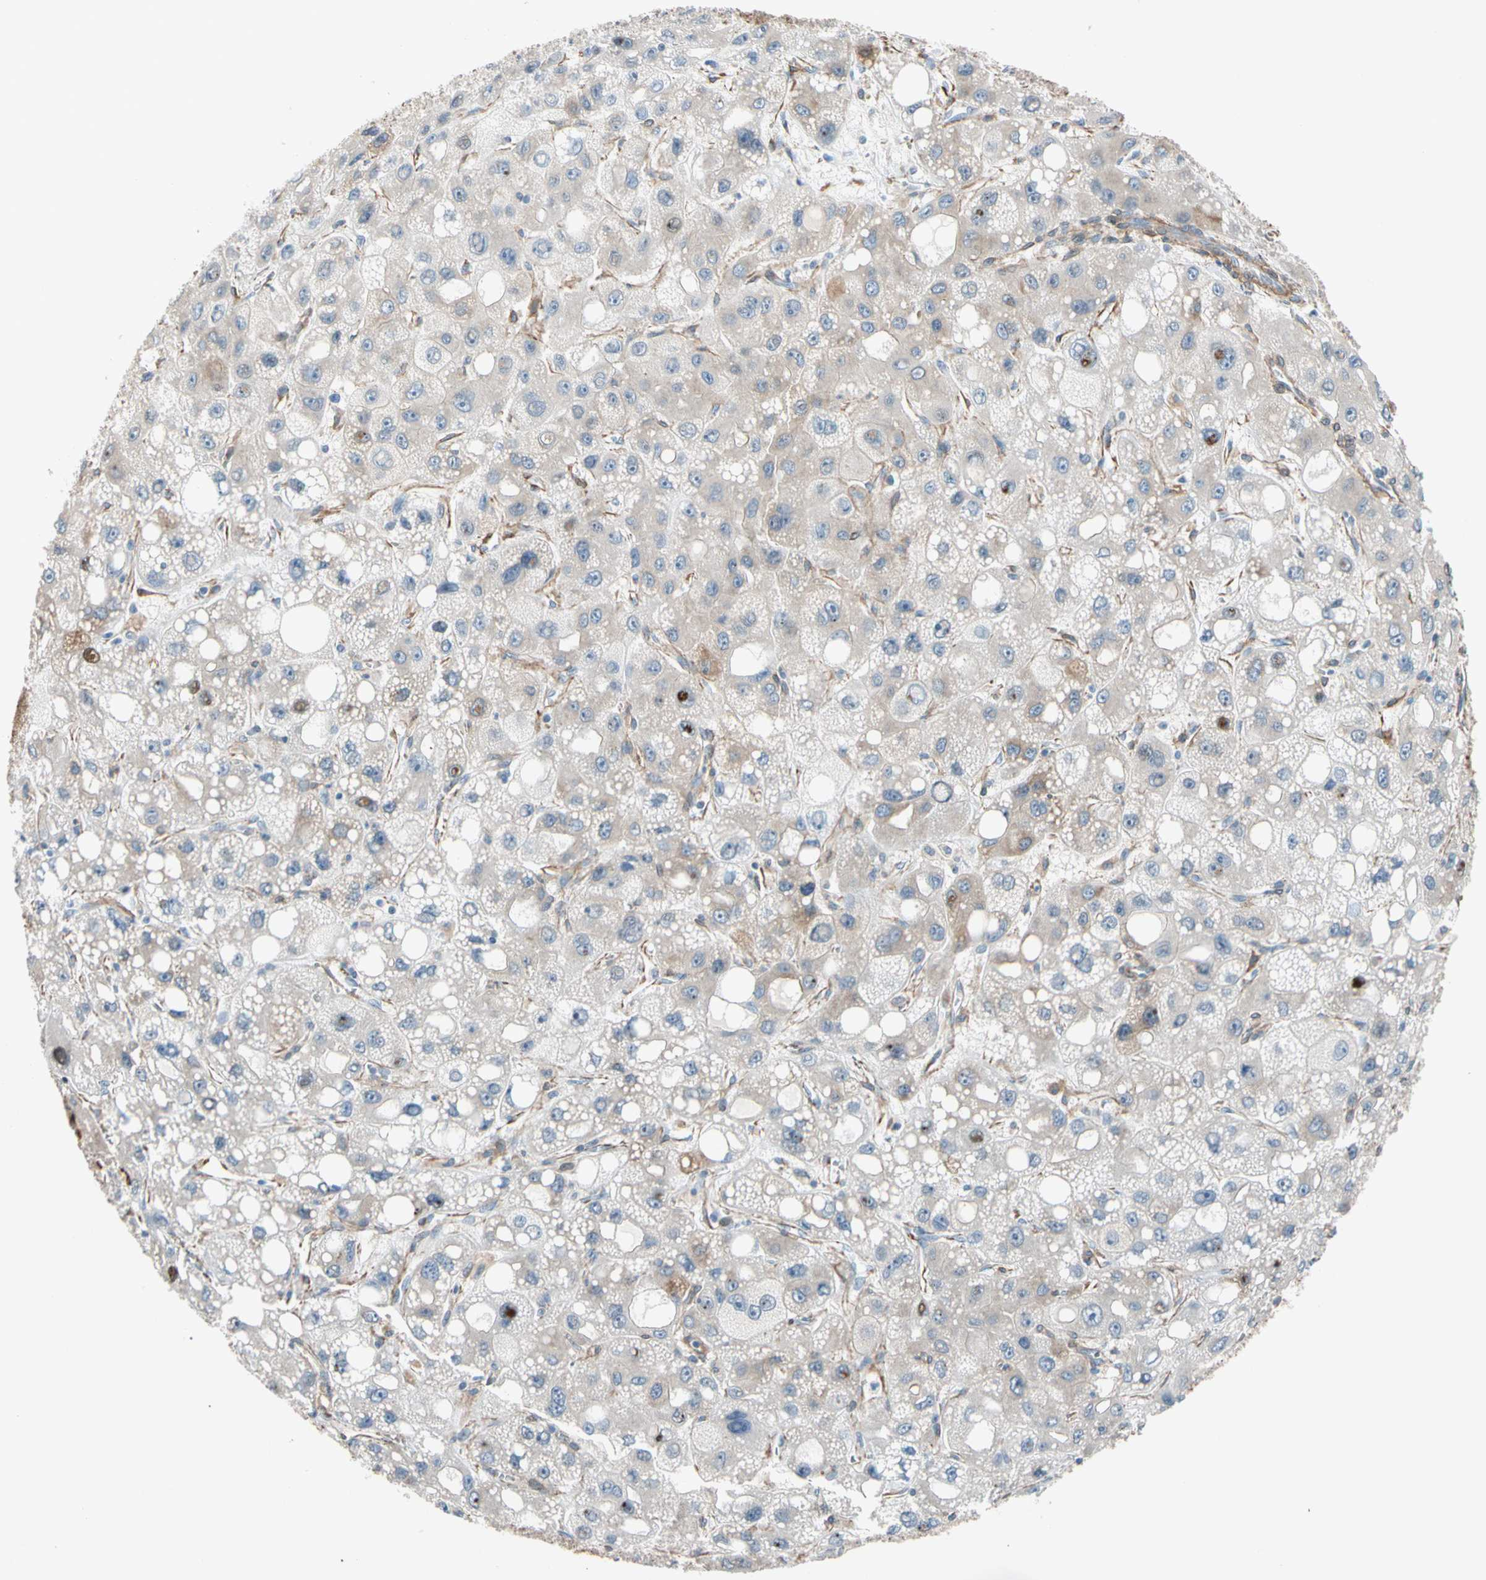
{"staining": {"intensity": "weak", "quantity": "<25%", "location": "cytoplasmic/membranous"}, "tissue": "liver cancer", "cell_type": "Tumor cells", "image_type": "cancer", "snomed": [{"axis": "morphology", "description": "Carcinoma, Hepatocellular, NOS"}, {"axis": "topography", "description": "Liver"}], "caption": "A high-resolution photomicrograph shows immunohistochemistry (IHC) staining of liver hepatocellular carcinoma, which reveals no significant expression in tumor cells.", "gene": "LIMK2", "patient": {"sex": "male", "age": 55}}